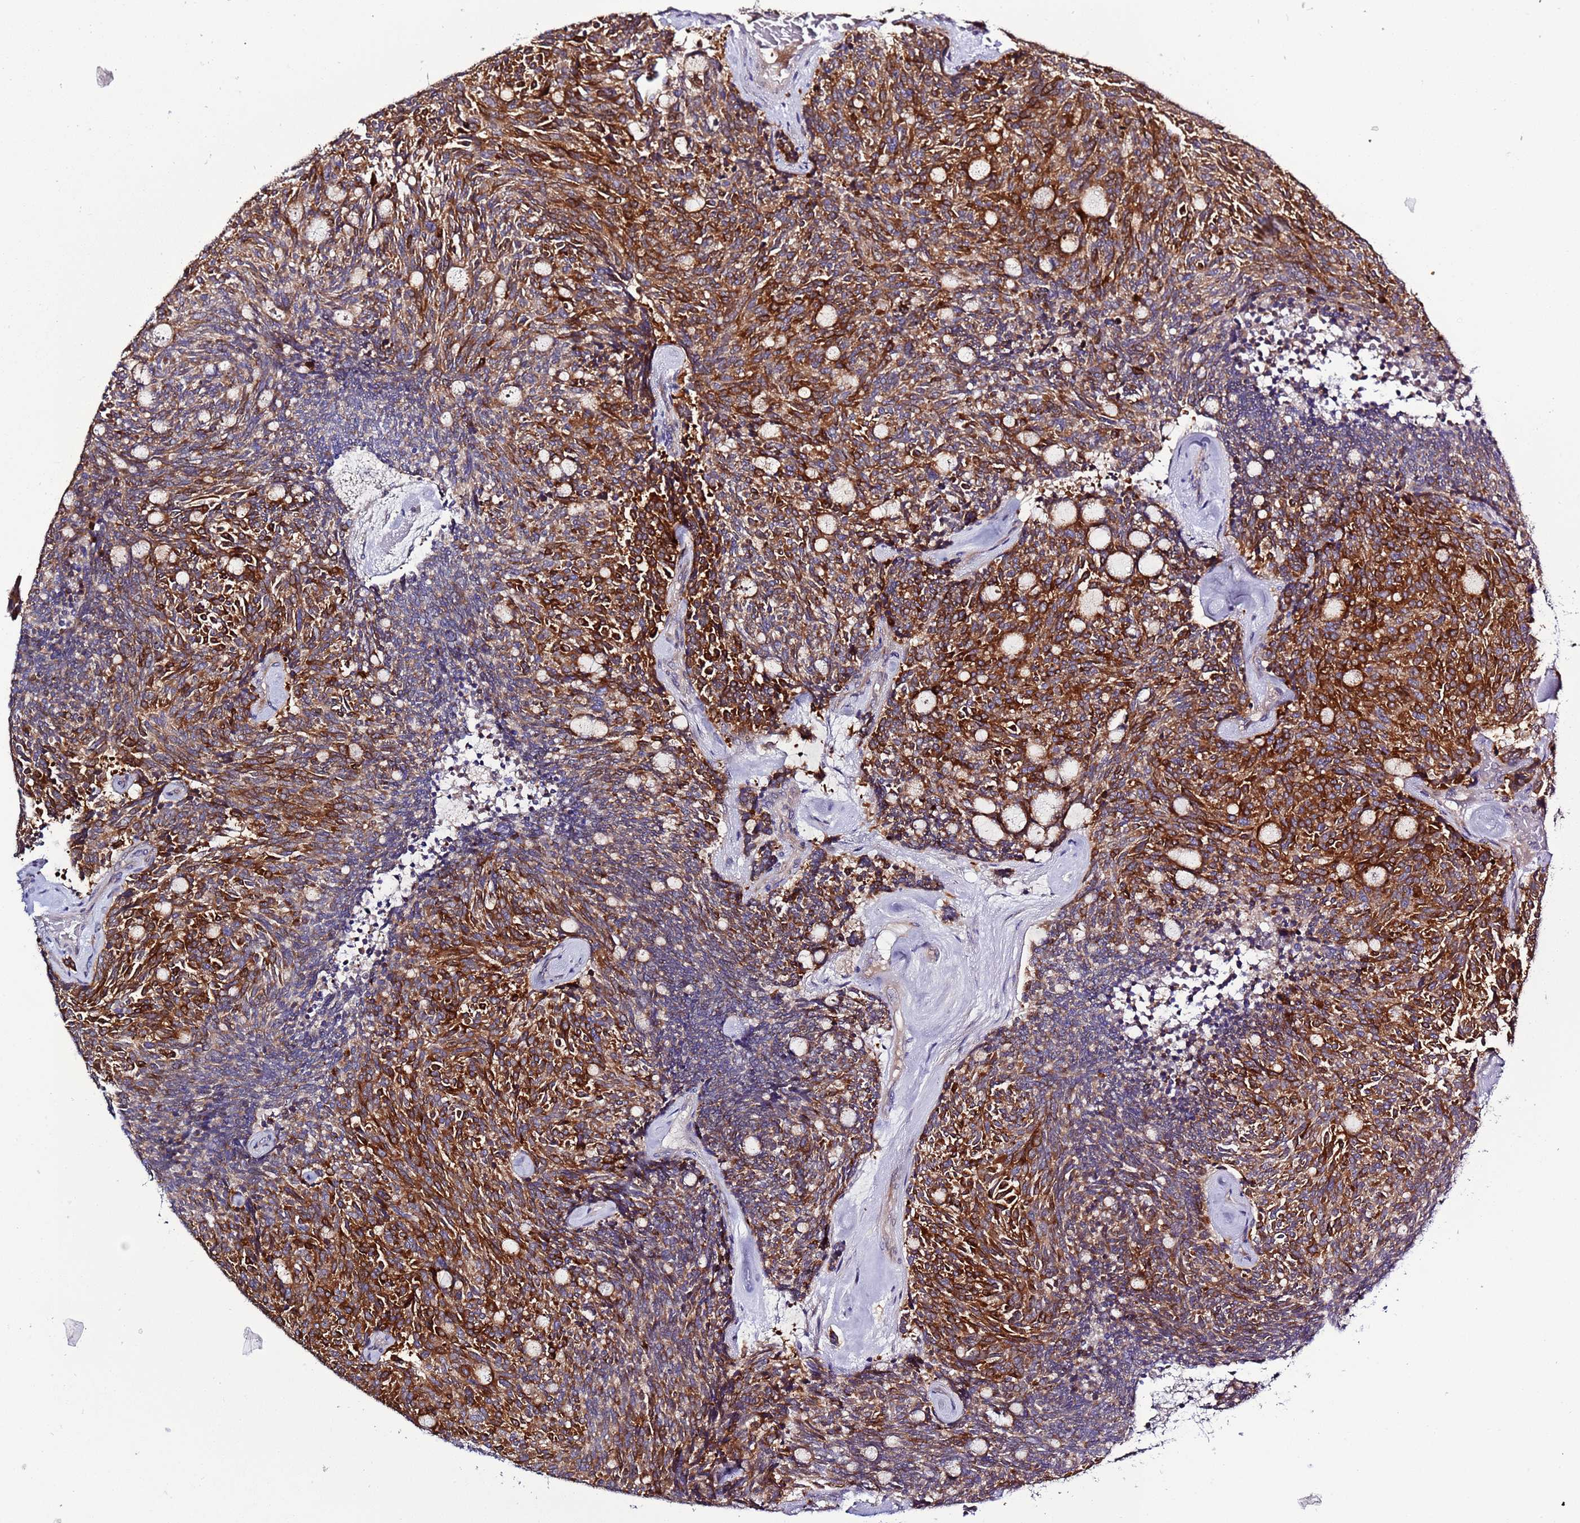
{"staining": {"intensity": "strong", "quantity": "25%-75%", "location": "cytoplasmic/membranous"}, "tissue": "carcinoid", "cell_type": "Tumor cells", "image_type": "cancer", "snomed": [{"axis": "morphology", "description": "Carcinoid, malignant, NOS"}, {"axis": "topography", "description": "Pancreas"}], "caption": "Human malignant carcinoid stained with a brown dye demonstrates strong cytoplasmic/membranous positive staining in approximately 25%-75% of tumor cells.", "gene": "SPCS1", "patient": {"sex": "female", "age": 54}}